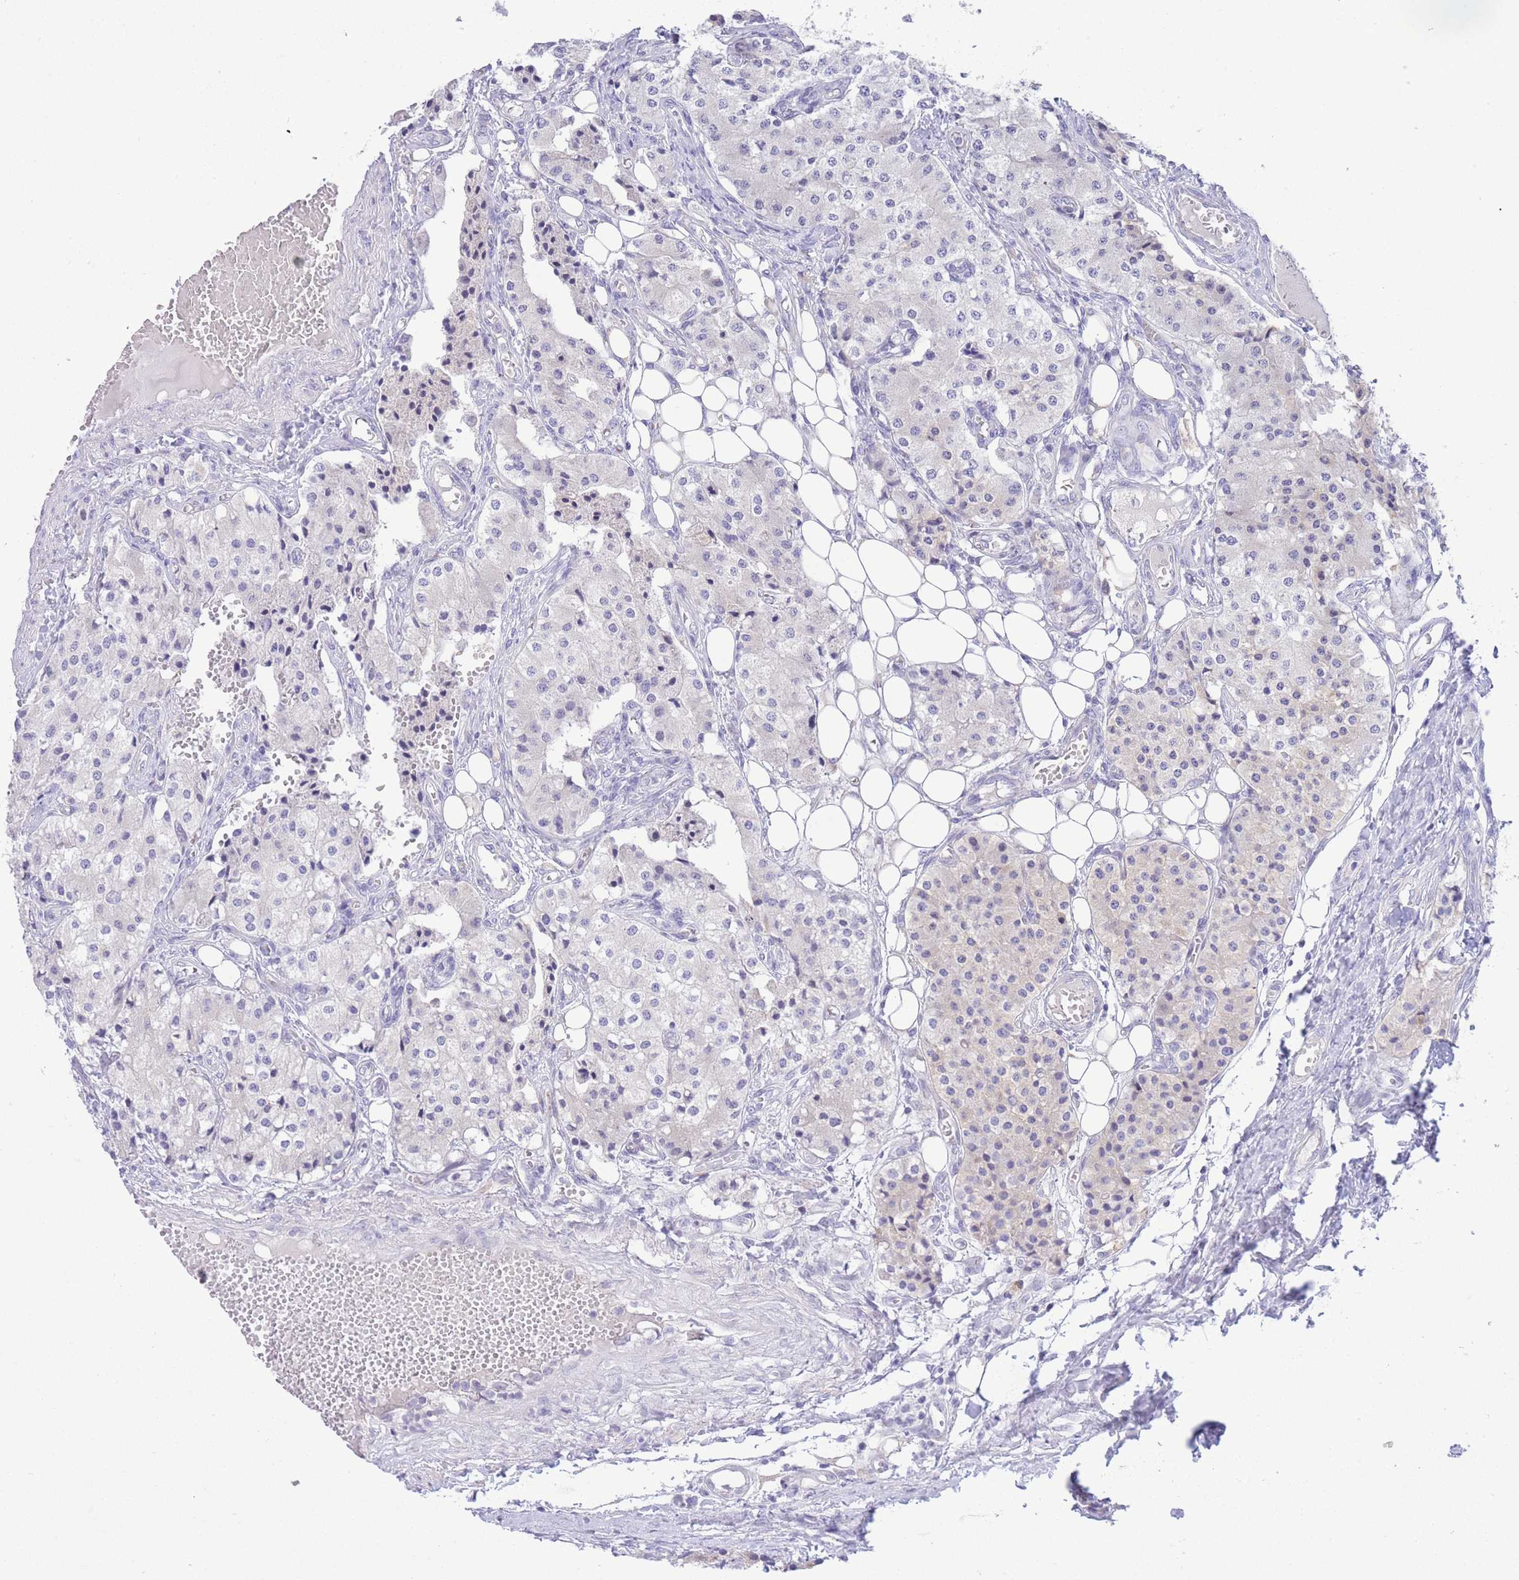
{"staining": {"intensity": "negative", "quantity": "none", "location": "none"}, "tissue": "carcinoid", "cell_type": "Tumor cells", "image_type": "cancer", "snomed": [{"axis": "morphology", "description": "Carcinoid, malignant, NOS"}, {"axis": "topography", "description": "Colon"}], "caption": "Protein analysis of carcinoid (malignant) shows no significant staining in tumor cells.", "gene": "RPL39L", "patient": {"sex": "female", "age": 52}}